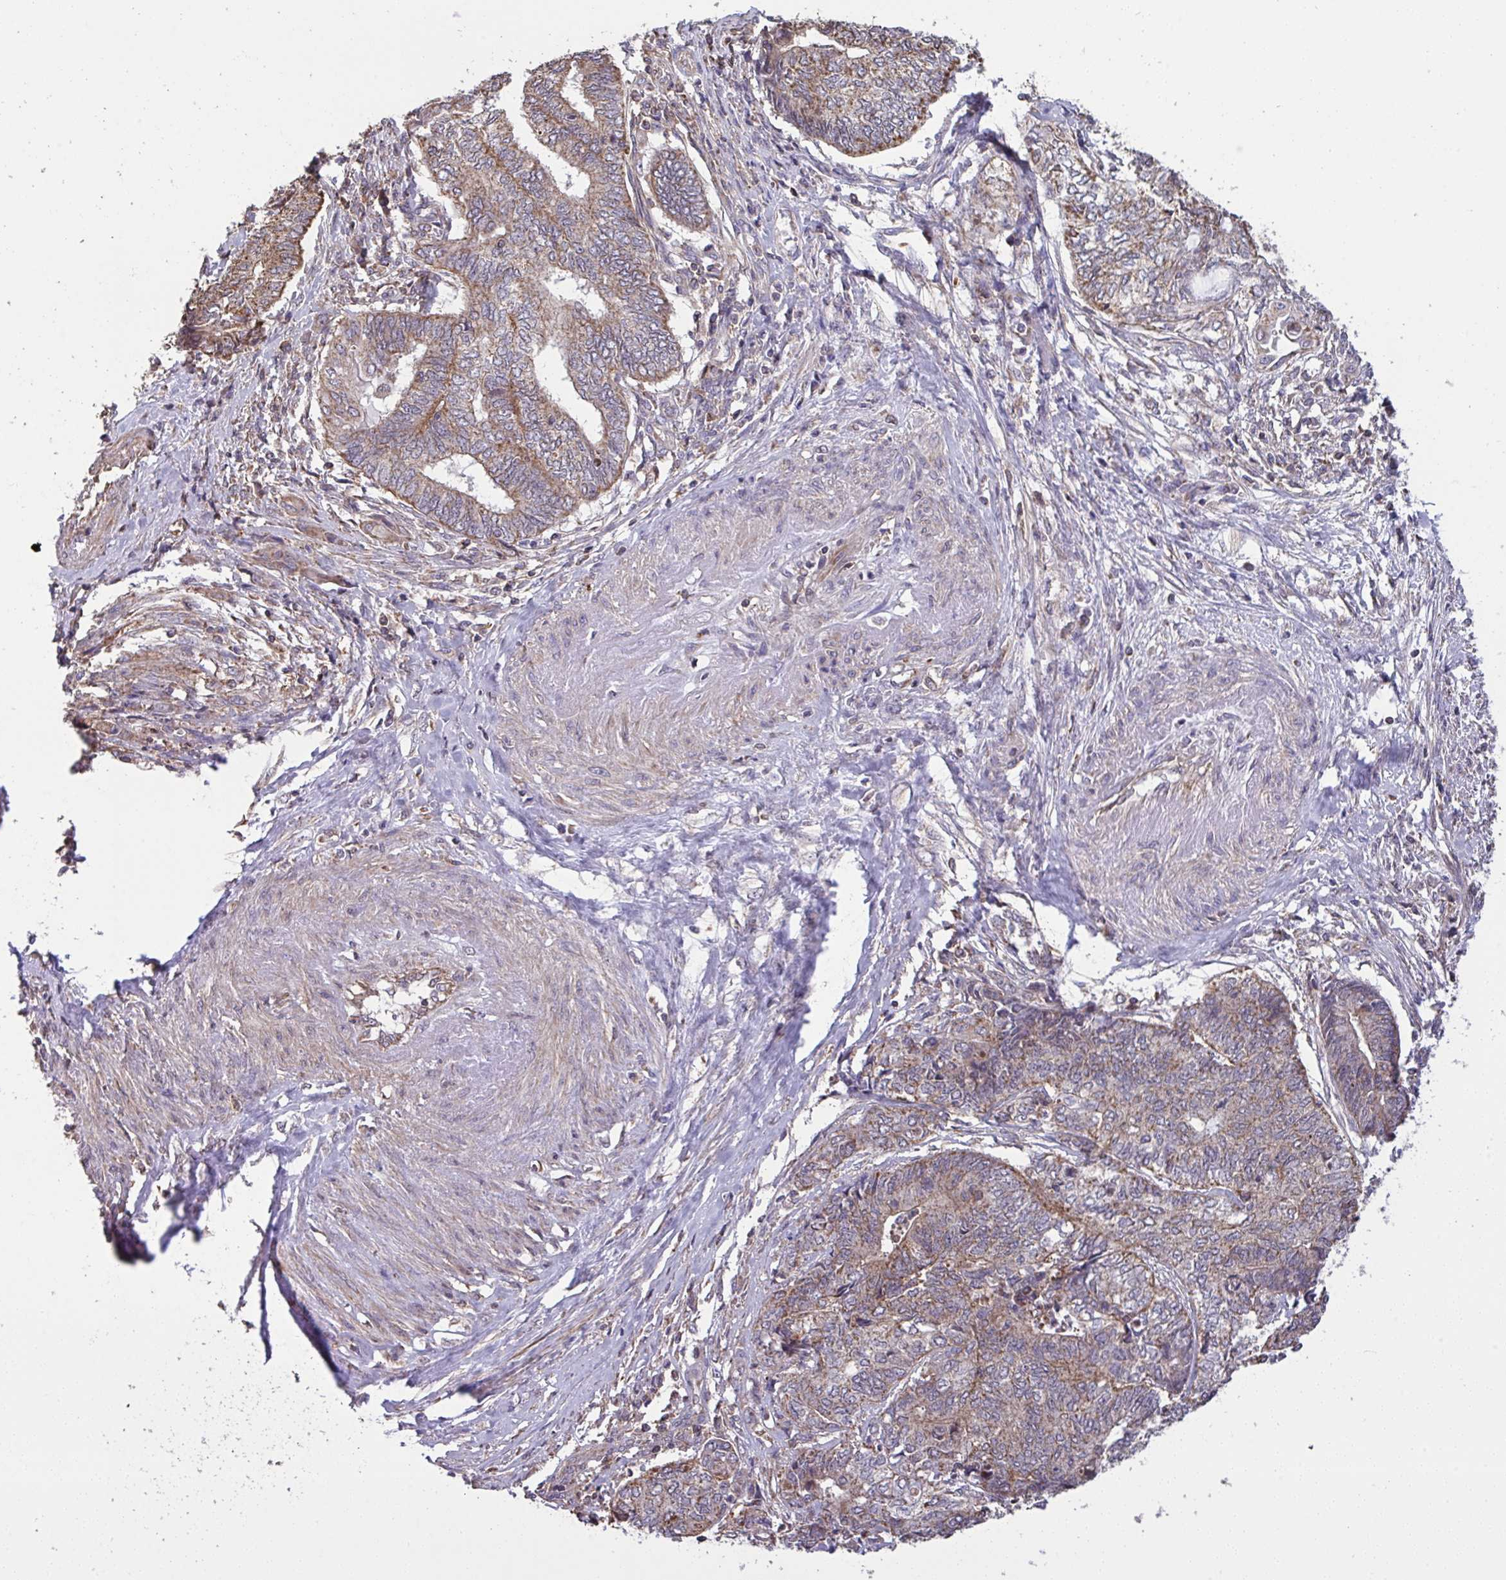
{"staining": {"intensity": "weak", "quantity": "25%-75%", "location": "cytoplasmic/membranous"}, "tissue": "endometrial cancer", "cell_type": "Tumor cells", "image_type": "cancer", "snomed": [{"axis": "morphology", "description": "Adenocarcinoma, NOS"}, {"axis": "topography", "description": "Uterus"}, {"axis": "topography", "description": "Endometrium"}], "caption": "This is an image of immunohistochemistry staining of adenocarcinoma (endometrial), which shows weak positivity in the cytoplasmic/membranous of tumor cells.", "gene": "PPM1H", "patient": {"sex": "female", "age": 70}}